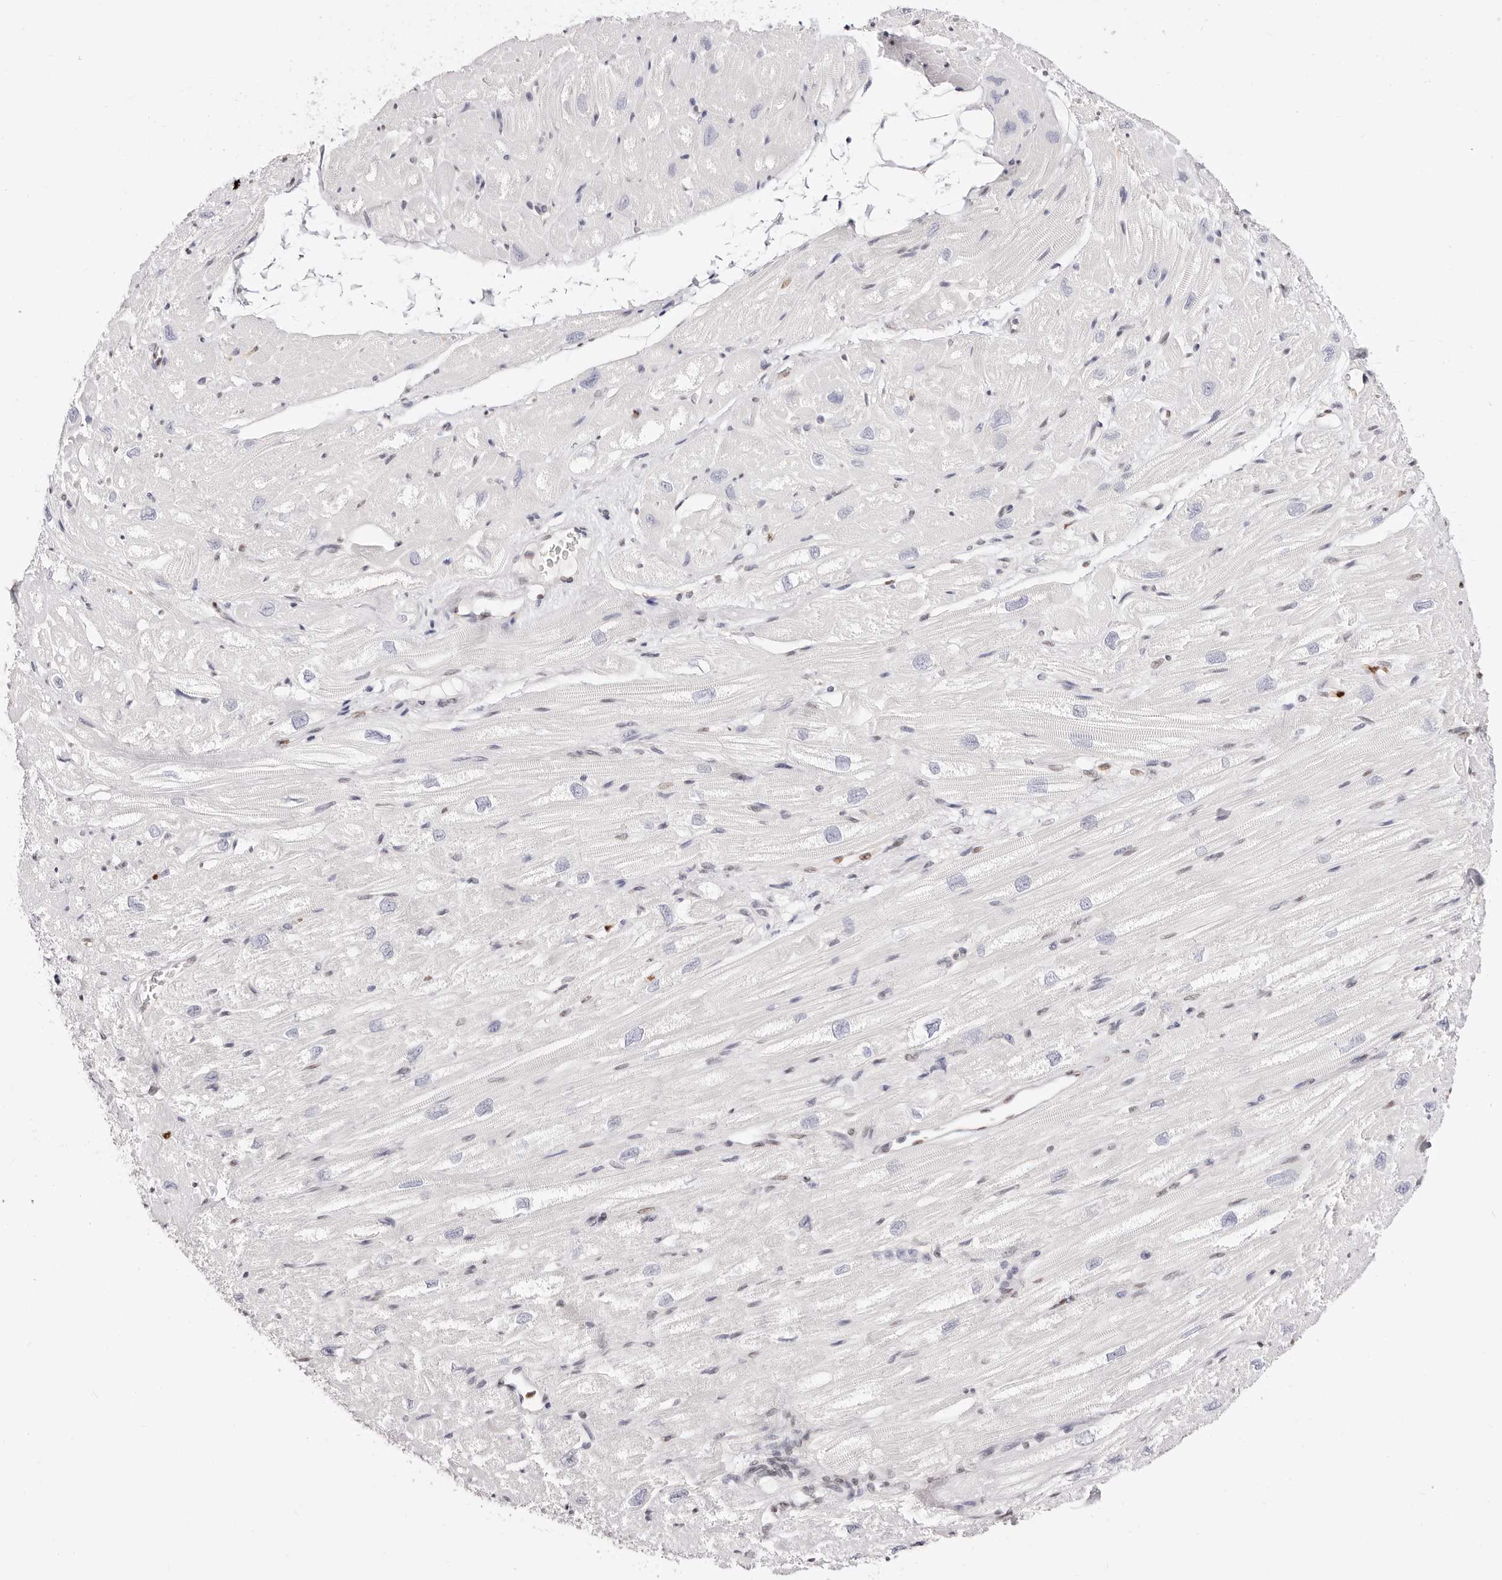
{"staining": {"intensity": "negative", "quantity": "none", "location": "none"}, "tissue": "heart muscle", "cell_type": "Cardiomyocytes", "image_type": "normal", "snomed": [{"axis": "morphology", "description": "Normal tissue, NOS"}, {"axis": "topography", "description": "Heart"}], "caption": "Immunohistochemistry image of normal human heart muscle stained for a protein (brown), which exhibits no expression in cardiomyocytes.", "gene": "TKT", "patient": {"sex": "male", "age": 50}}